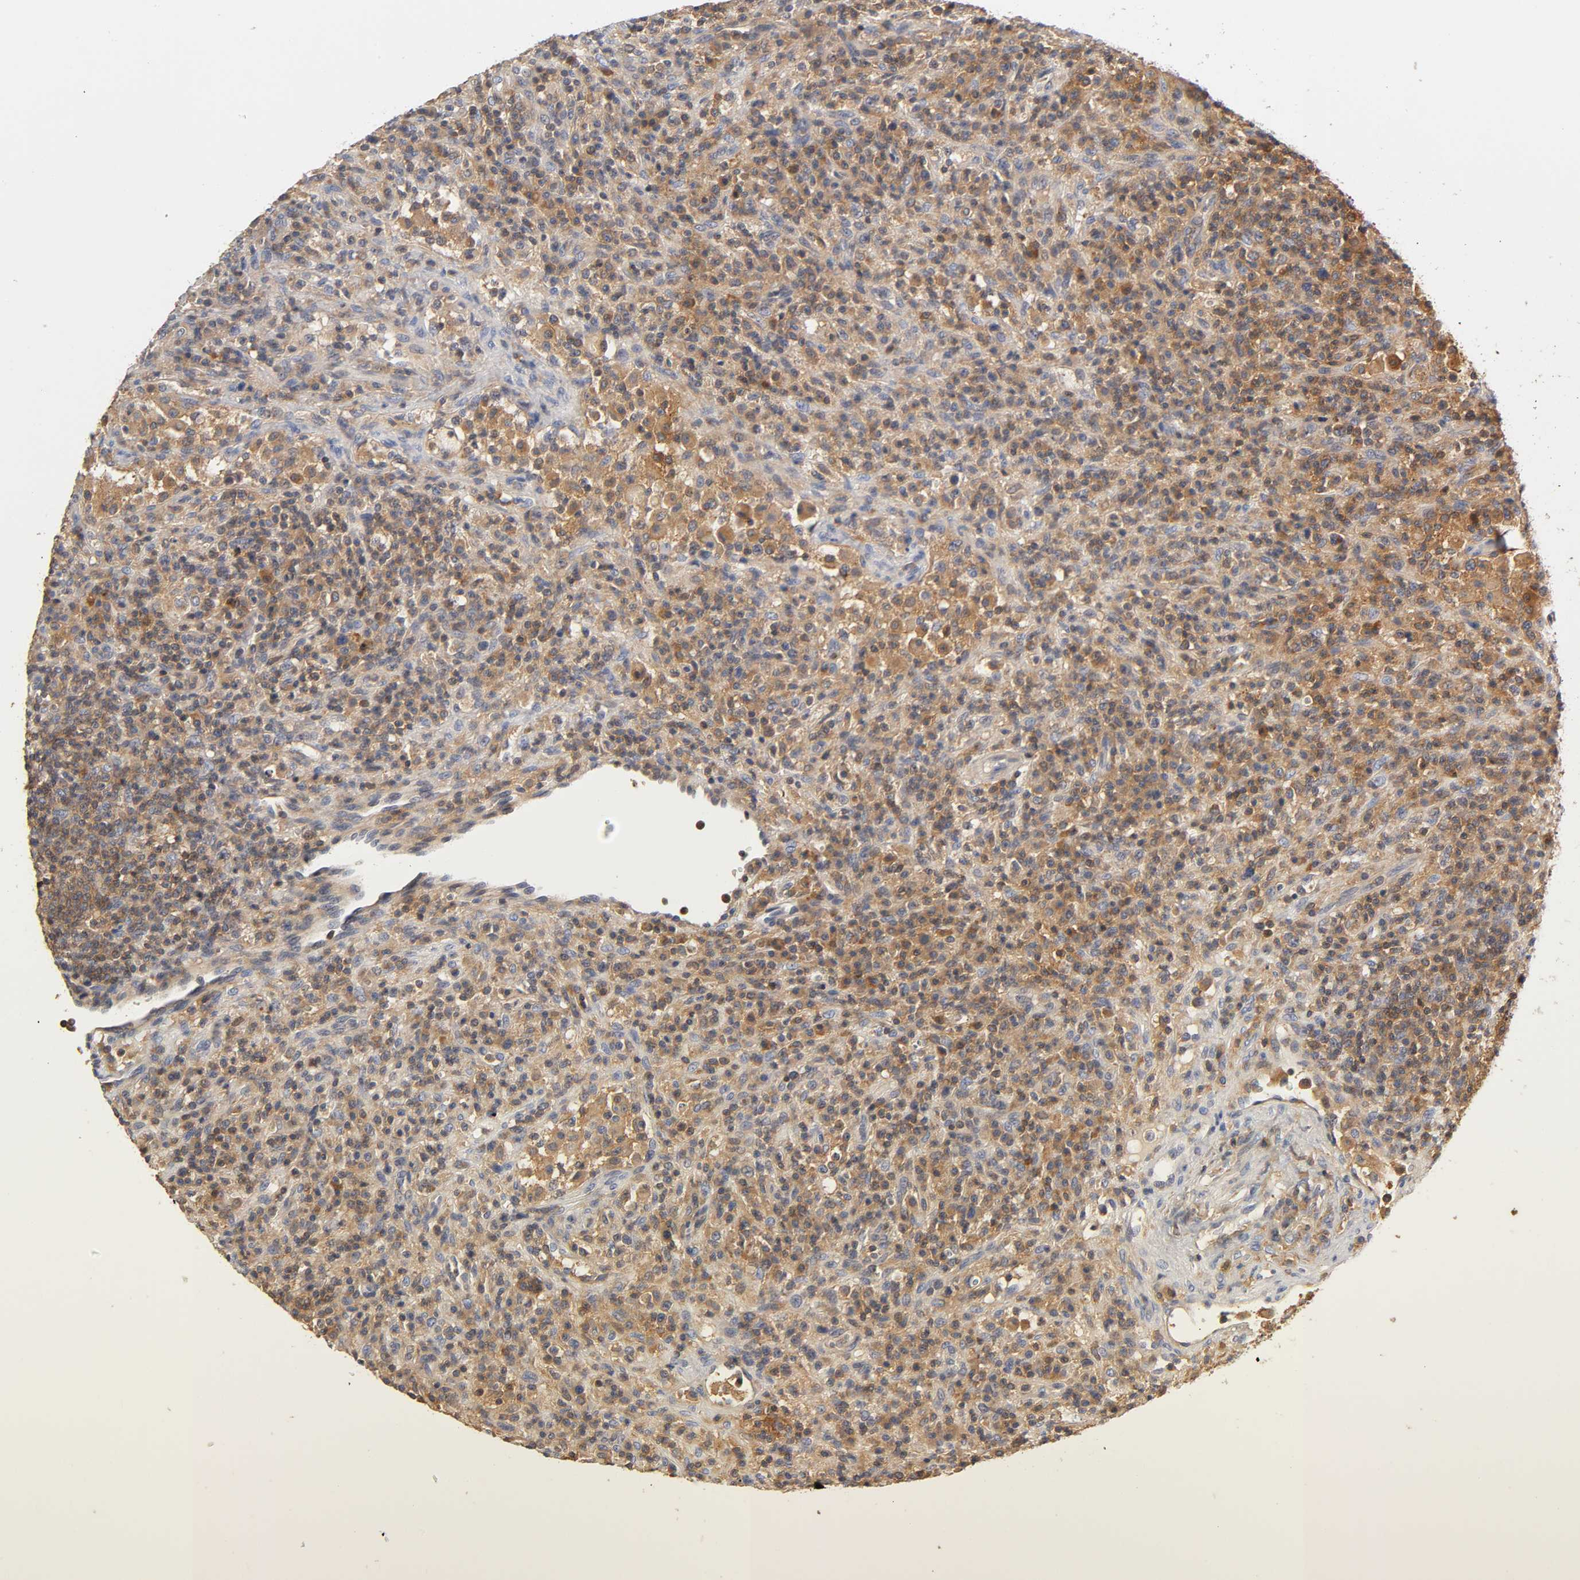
{"staining": {"intensity": "moderate", "quantity": ">75%", "location": "cytoplasmic/membranous"}, "tissue": "lymphoma", "cell_type": "Tumor cells", "image_type": "cancer", "snomed": [{"axis": "morphology", "description": "Hodgkin's disease, NOS"}, {"axis": "topography", "description": "Lymph node"}], "caption": "Protein staining displays moderate cytoplasmic/membranous positivity in approximately >75% of tumor cells in lymphoma.", "gene": "RHOA", "patient": {"sex": "male", "age": 65}}